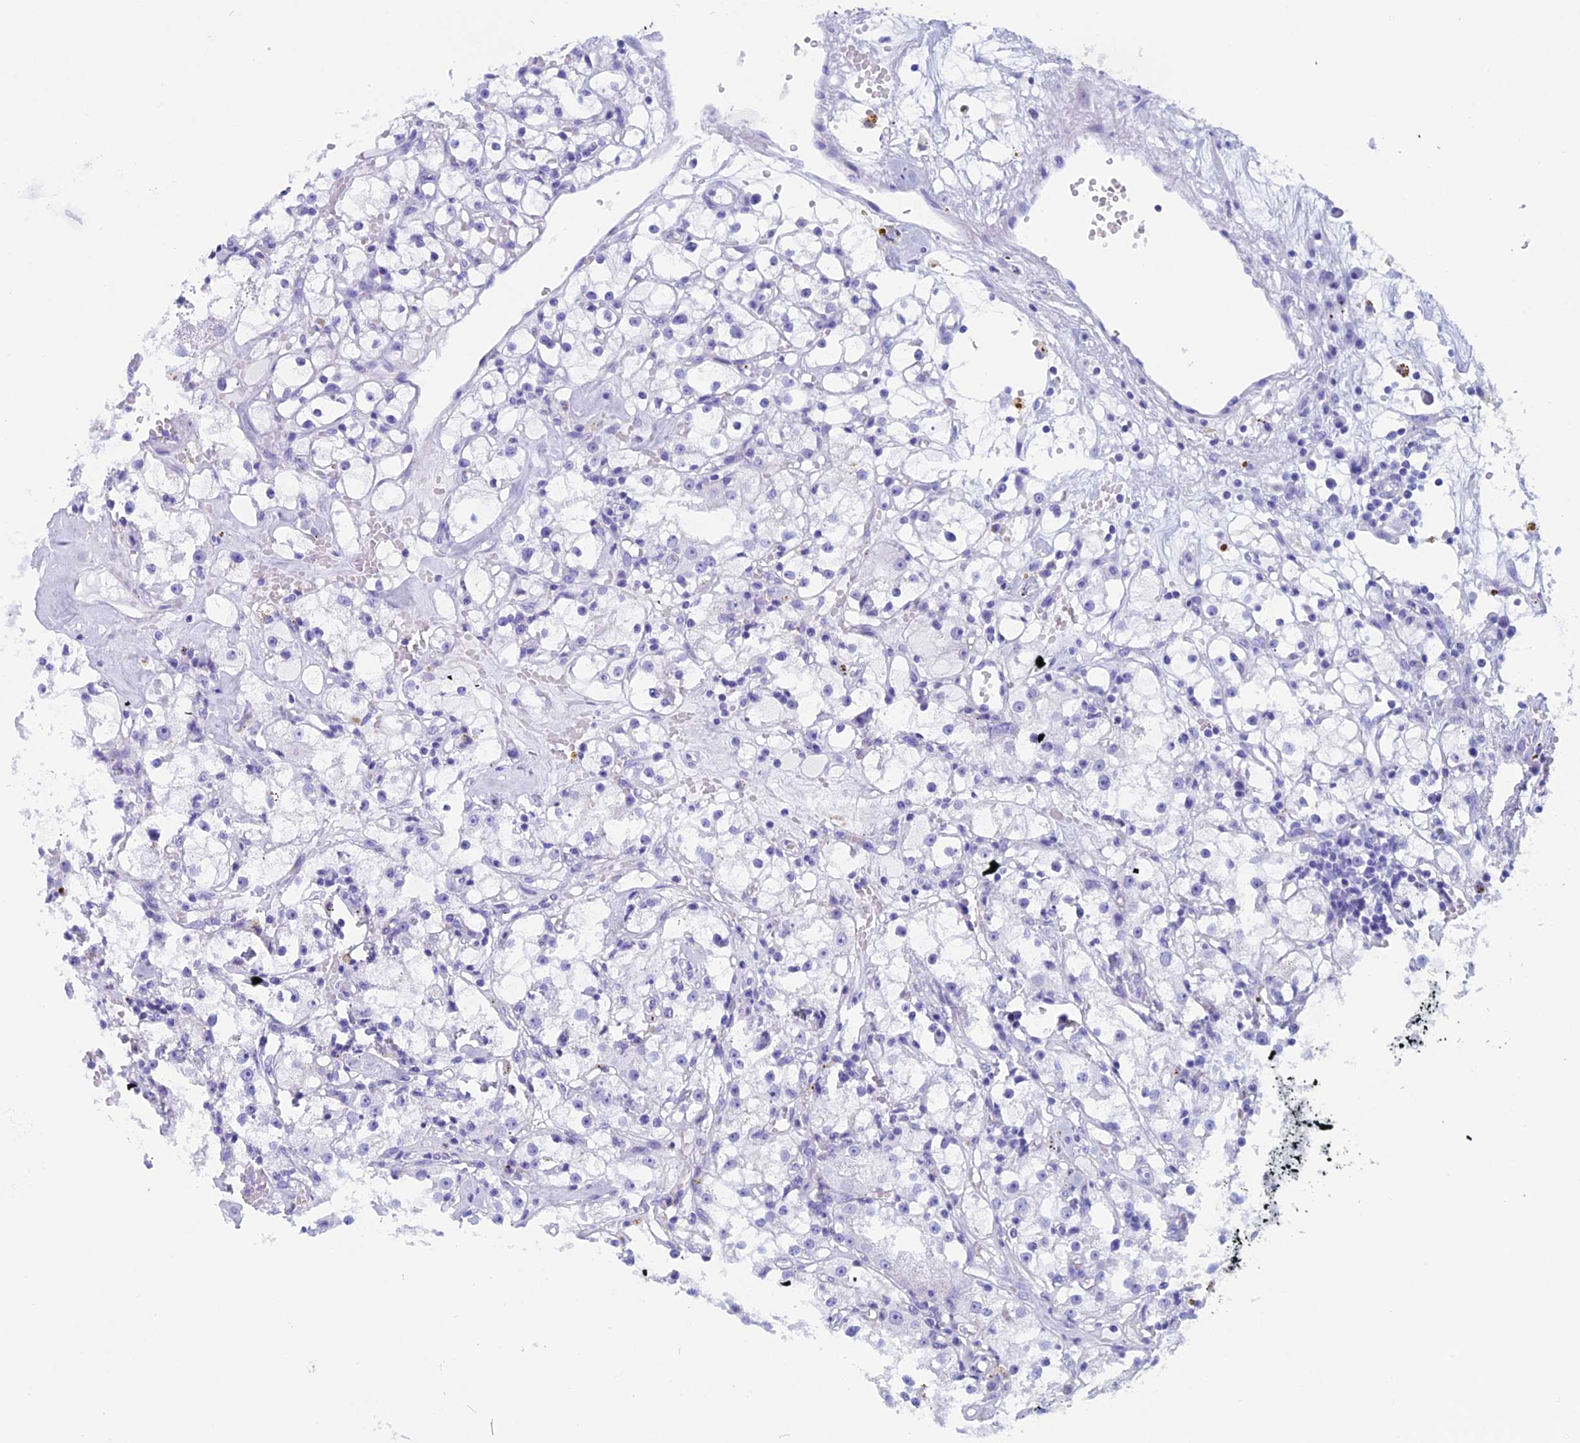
{"staining": {"intensity": "negative", "quantity": "none", "location": "none"}, "tissue": "renal cancer", "cell_type": "Tumor cells", "image_type": "cancer", "snomed": [{"axis": "morphology", "description": "Adenocarcinoma, NOS"}, {"axis": "topography", "description": "Kidney"}], "caption": "There is no significant positivity in tumor cells of renal adenocarcinoma.", "gene": "FAM169A", "patient": {"sex": "male", "age": 56}}